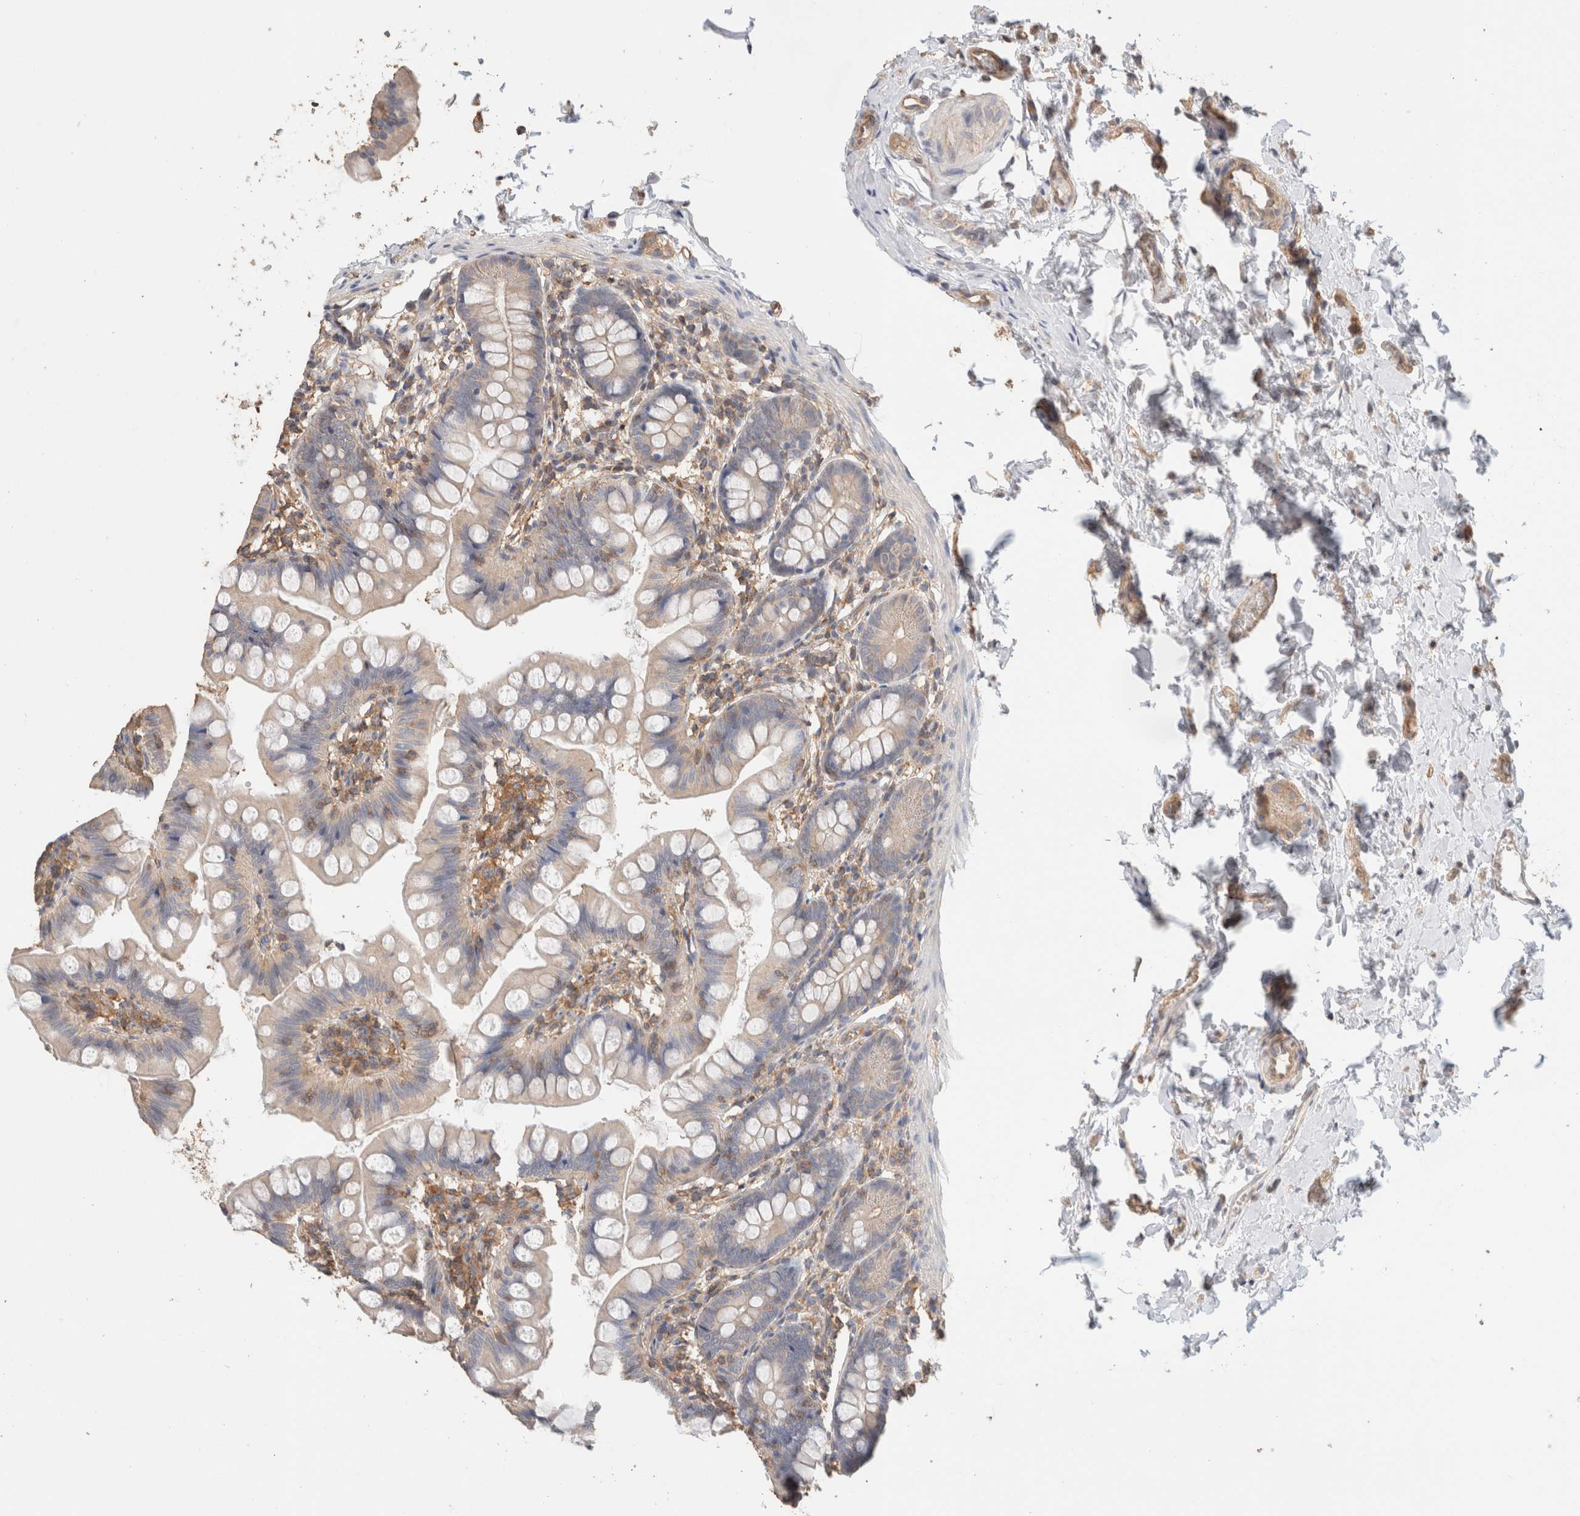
{"staining": {"intensity": "weak", "quantity": ">75%", "location": "cytoplasmic/membranous"}, "tissue": "small intestine", "cell_type": "Glandular cells", "image_type": "normal", "snomed": [{"axis": "morphology", "description": "Normal tissue, NOS"}, {"axis": "topography", "description": "Small intestine"}], "caption": "Immunohistochemistry staining of benign small intestine, which demonstrates low levels of weak cytoplasmic/membranous positivity in approximately >75% of glandular cells indicating weak cytoplasmic/membranous protein expression. The staining was performed using DAB (brown) for protein detection and nuclei were counterstained in hematoxylin (blue).", "gene": "CFAP418", "patient": {"sex": "male", "age": 7}}